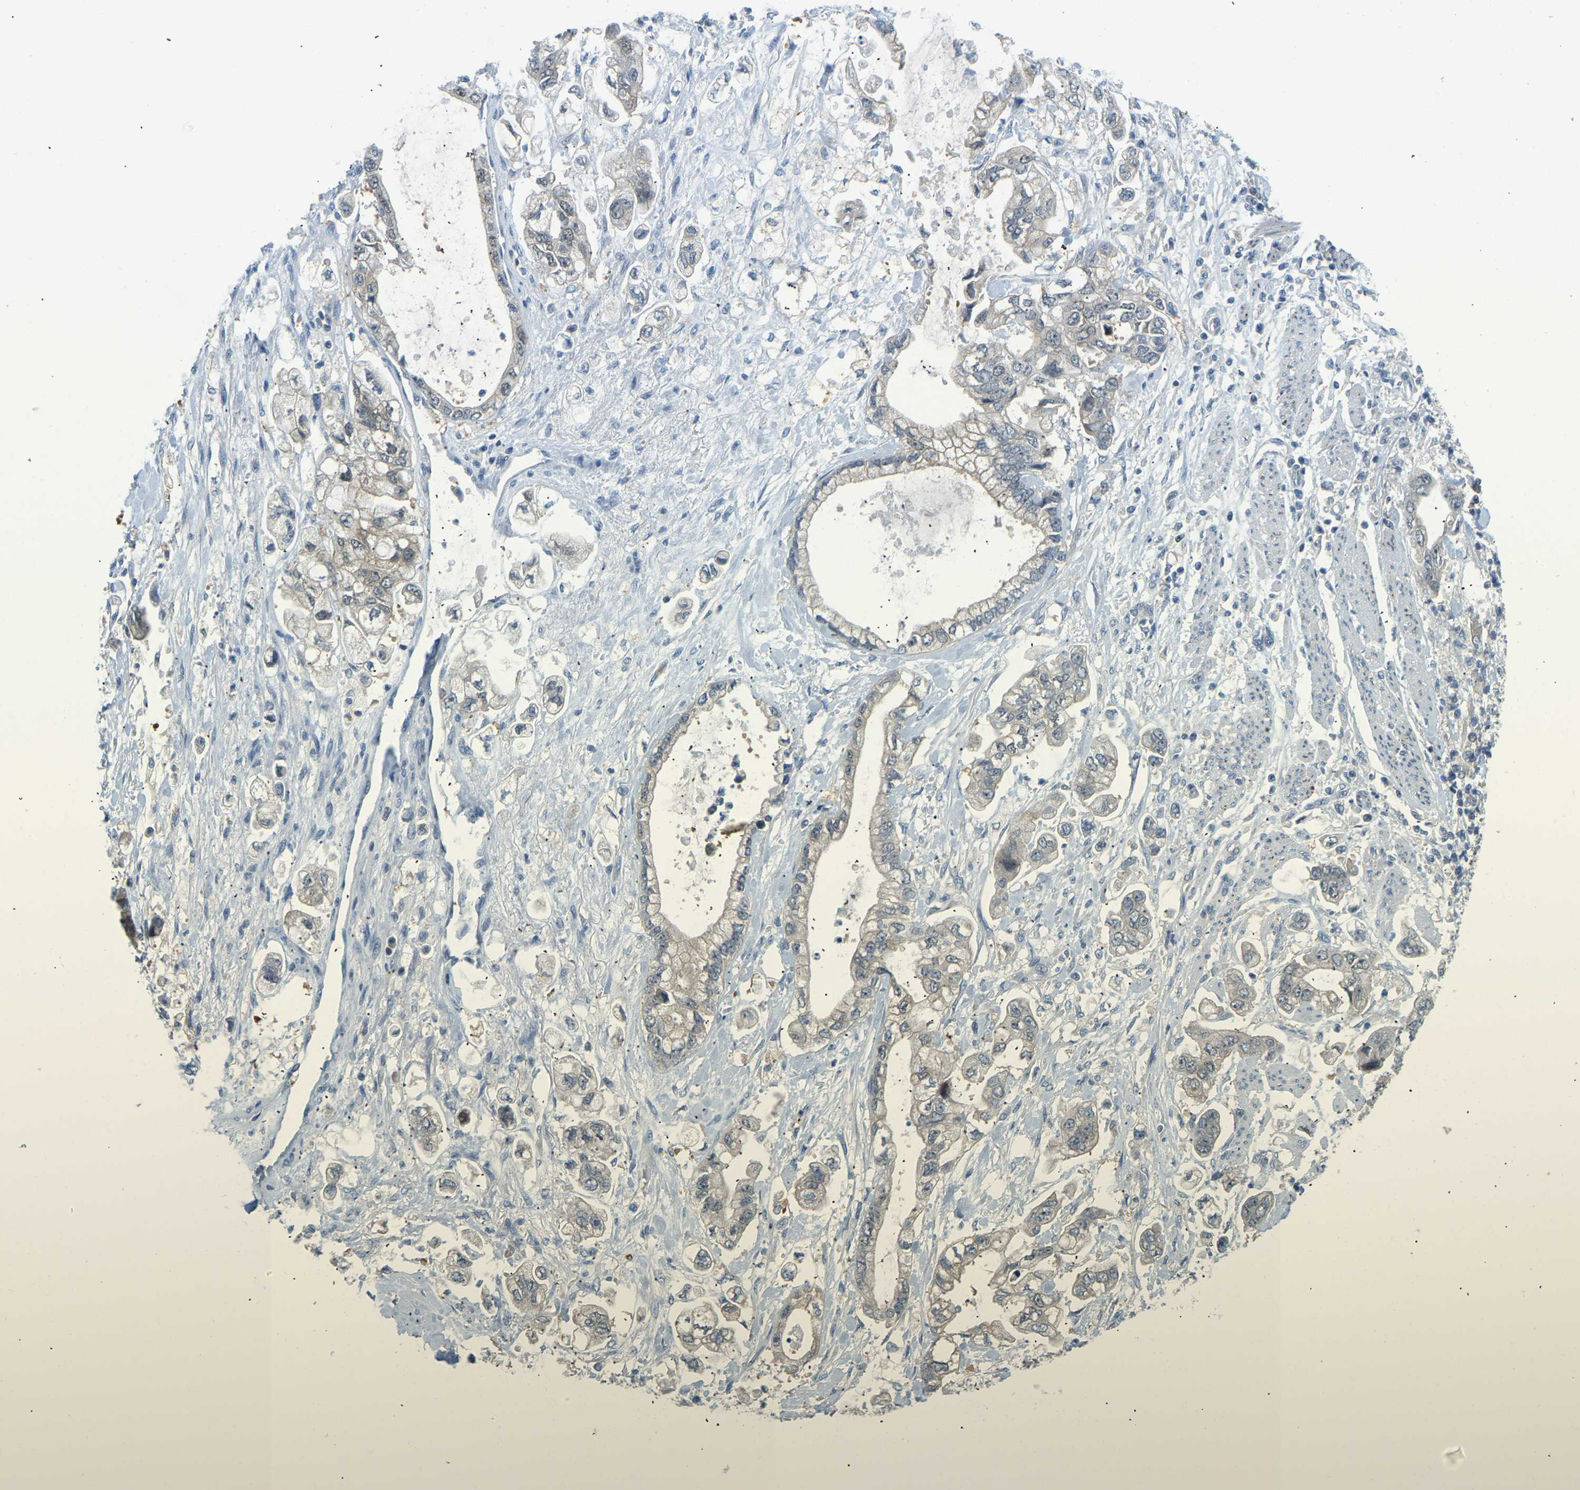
{"staining": {"intensity": "weak", "quantity": "<25%", "location": "cytoplasmic/membranous"}, "tissue": "stomach cancer", "cell_type": "Tumor cells", "image_type": "cancer", "snomed": [{"axis": "morphology", "description": "Normal tissue, NOS"}, {"axis": "morphology", "description": "Adenocarcinoma, NOS"}, {"axis": "topography", "description": "Stomach"}], "caption": "The immunohistochemistry micrograph has no significant expression in tumor cells of adenocarcinoma (stomach) tissue.", "gene": "NME8", "patient": {"sex": "male", "age": 62}}